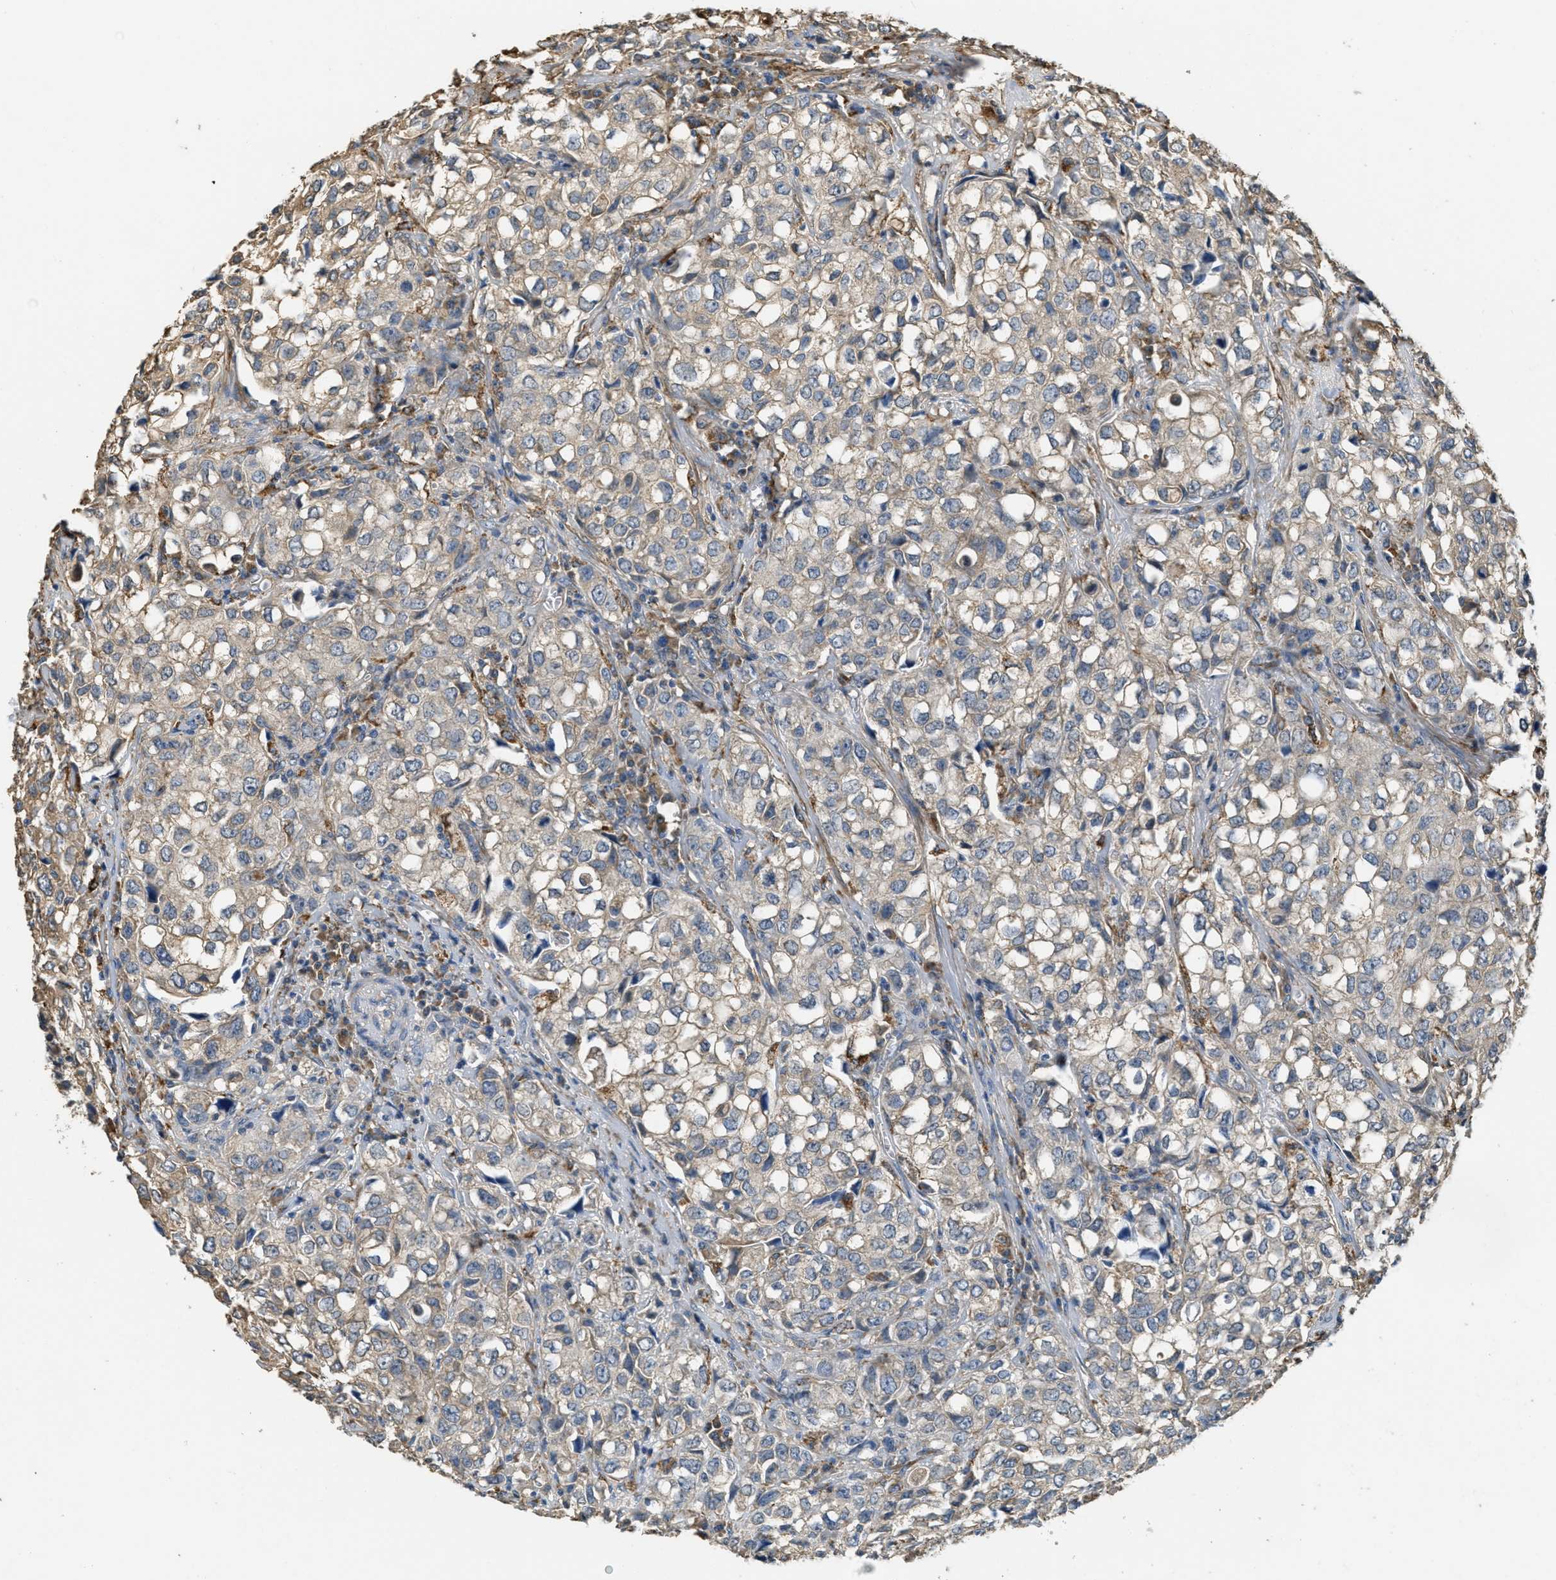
{"staining": {"intensity": "weak", "quantity": "25%-75%", "location": "cytoplasmic/membranous"}, "tissue": "urothelial cancer", "cell_type": "Tumor cells", "image_type": "cancer", "snomed": [{"axis": "morphology", "description": "Urothelial carcinoma, High grade"}, {"axis": "topography", "description": "Urinary bladder"}], "caption": "An immunohistochemistry (IHC) micrograph of neoplastic tissue is shown. Protein staining in brown highlights weak cytoplasmic/membranous positivity in urothelial cancer within tumor cells.", "gene": "THBS2", "patient": {"sex": "female", "age": 75}}